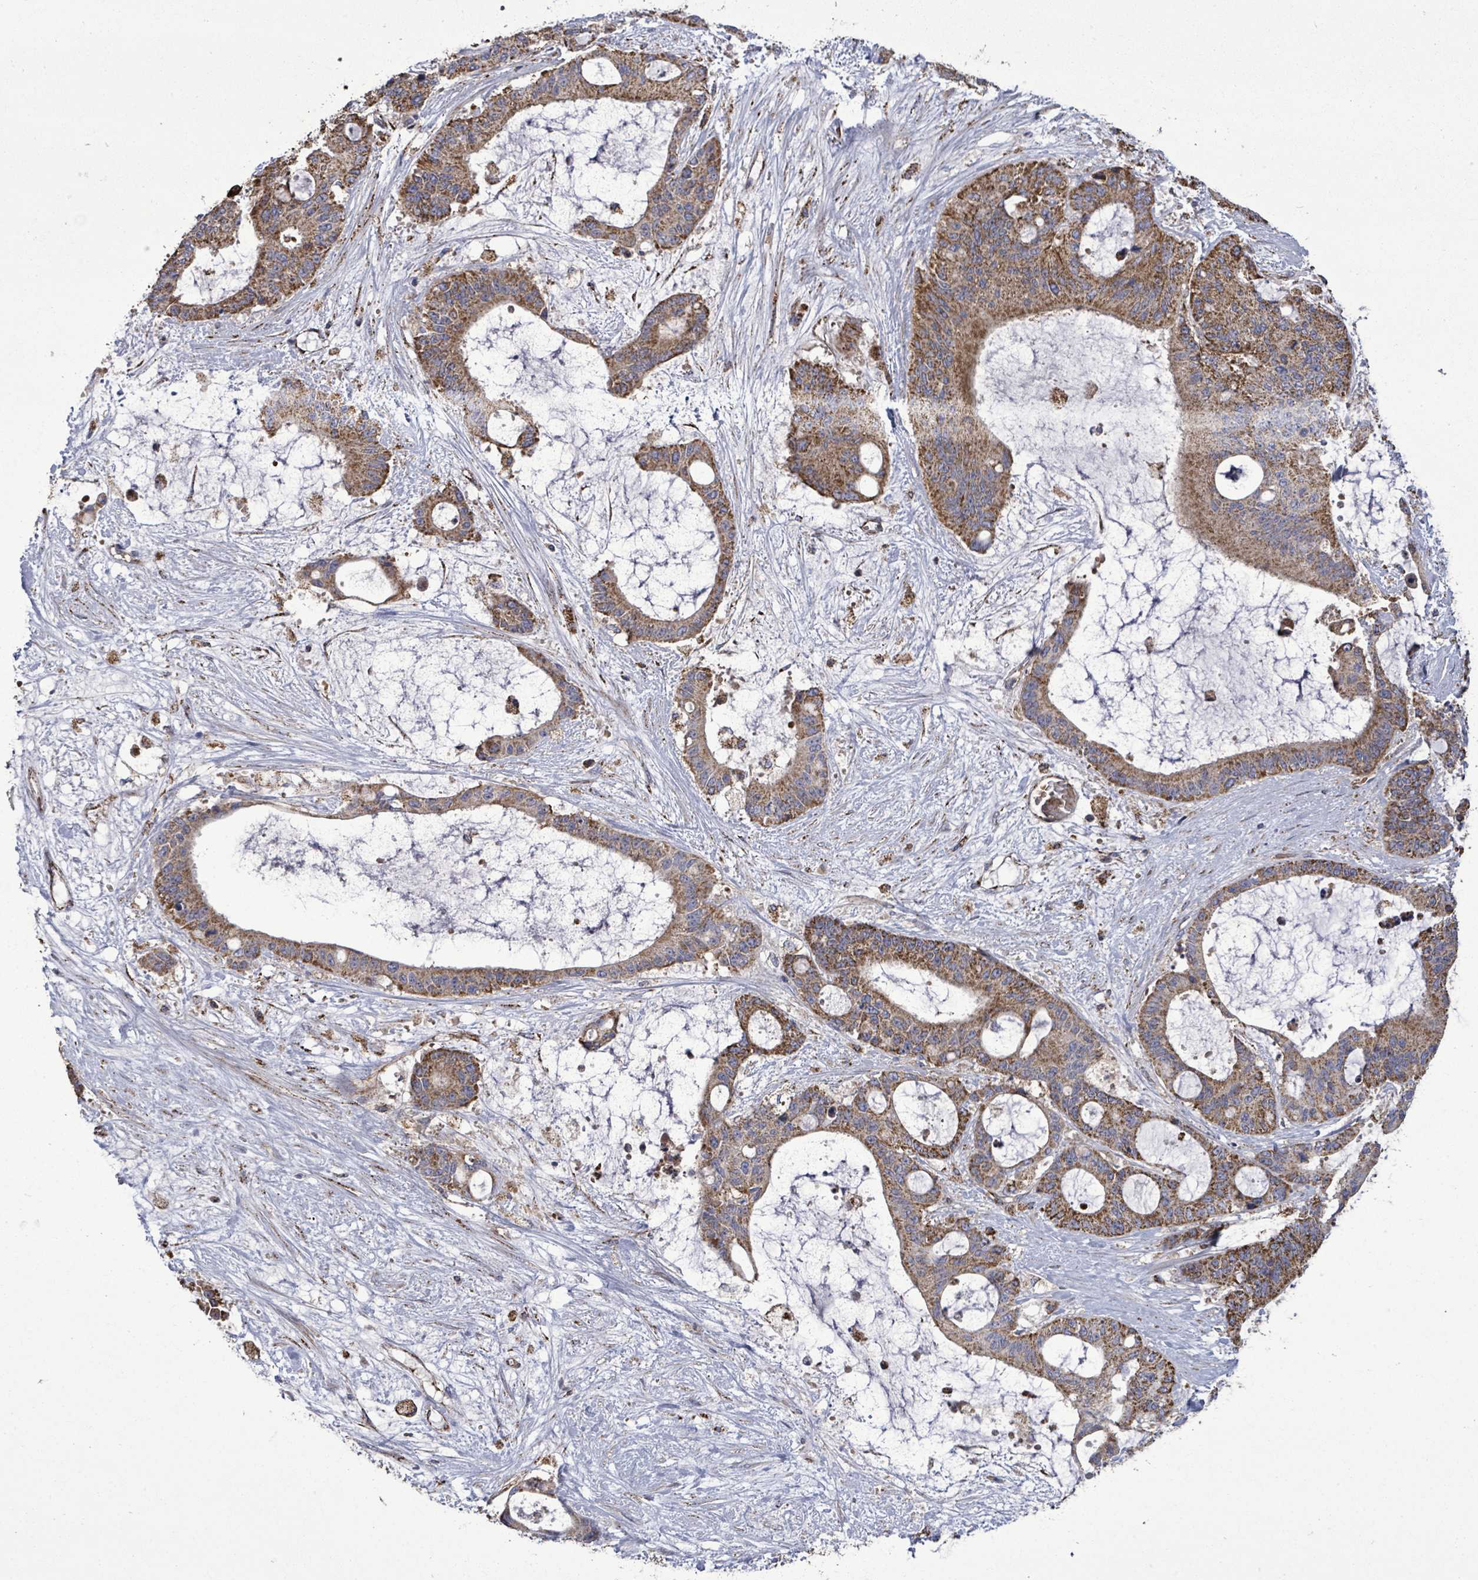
{"staining": {"intensity": "strong", "quantity": ">75%", "location": "cytoplasmic/membranous"}, "tissue": "liver cancer", "cell_type": "Tumor cells", "image_type": "cancer", "snomed": [{"axis": "morphology", "description": "Normal tissue, NOS"}, {"axis": "morphology", "description": "Cholangiocarcinoma"}, {"axis": "topography", "description": "Liver"}, {"axis": "topography", "description": "Peripheral nerve tissue"}], "caption": "Immunohistochemistry (IHC) of liver cancer displays high levels of strong cytoplasmic/membranous positivity in approximately >75% of tumor cells.", "gene": "MTMR12", "patient": {"sex": "female", "age": 73}}